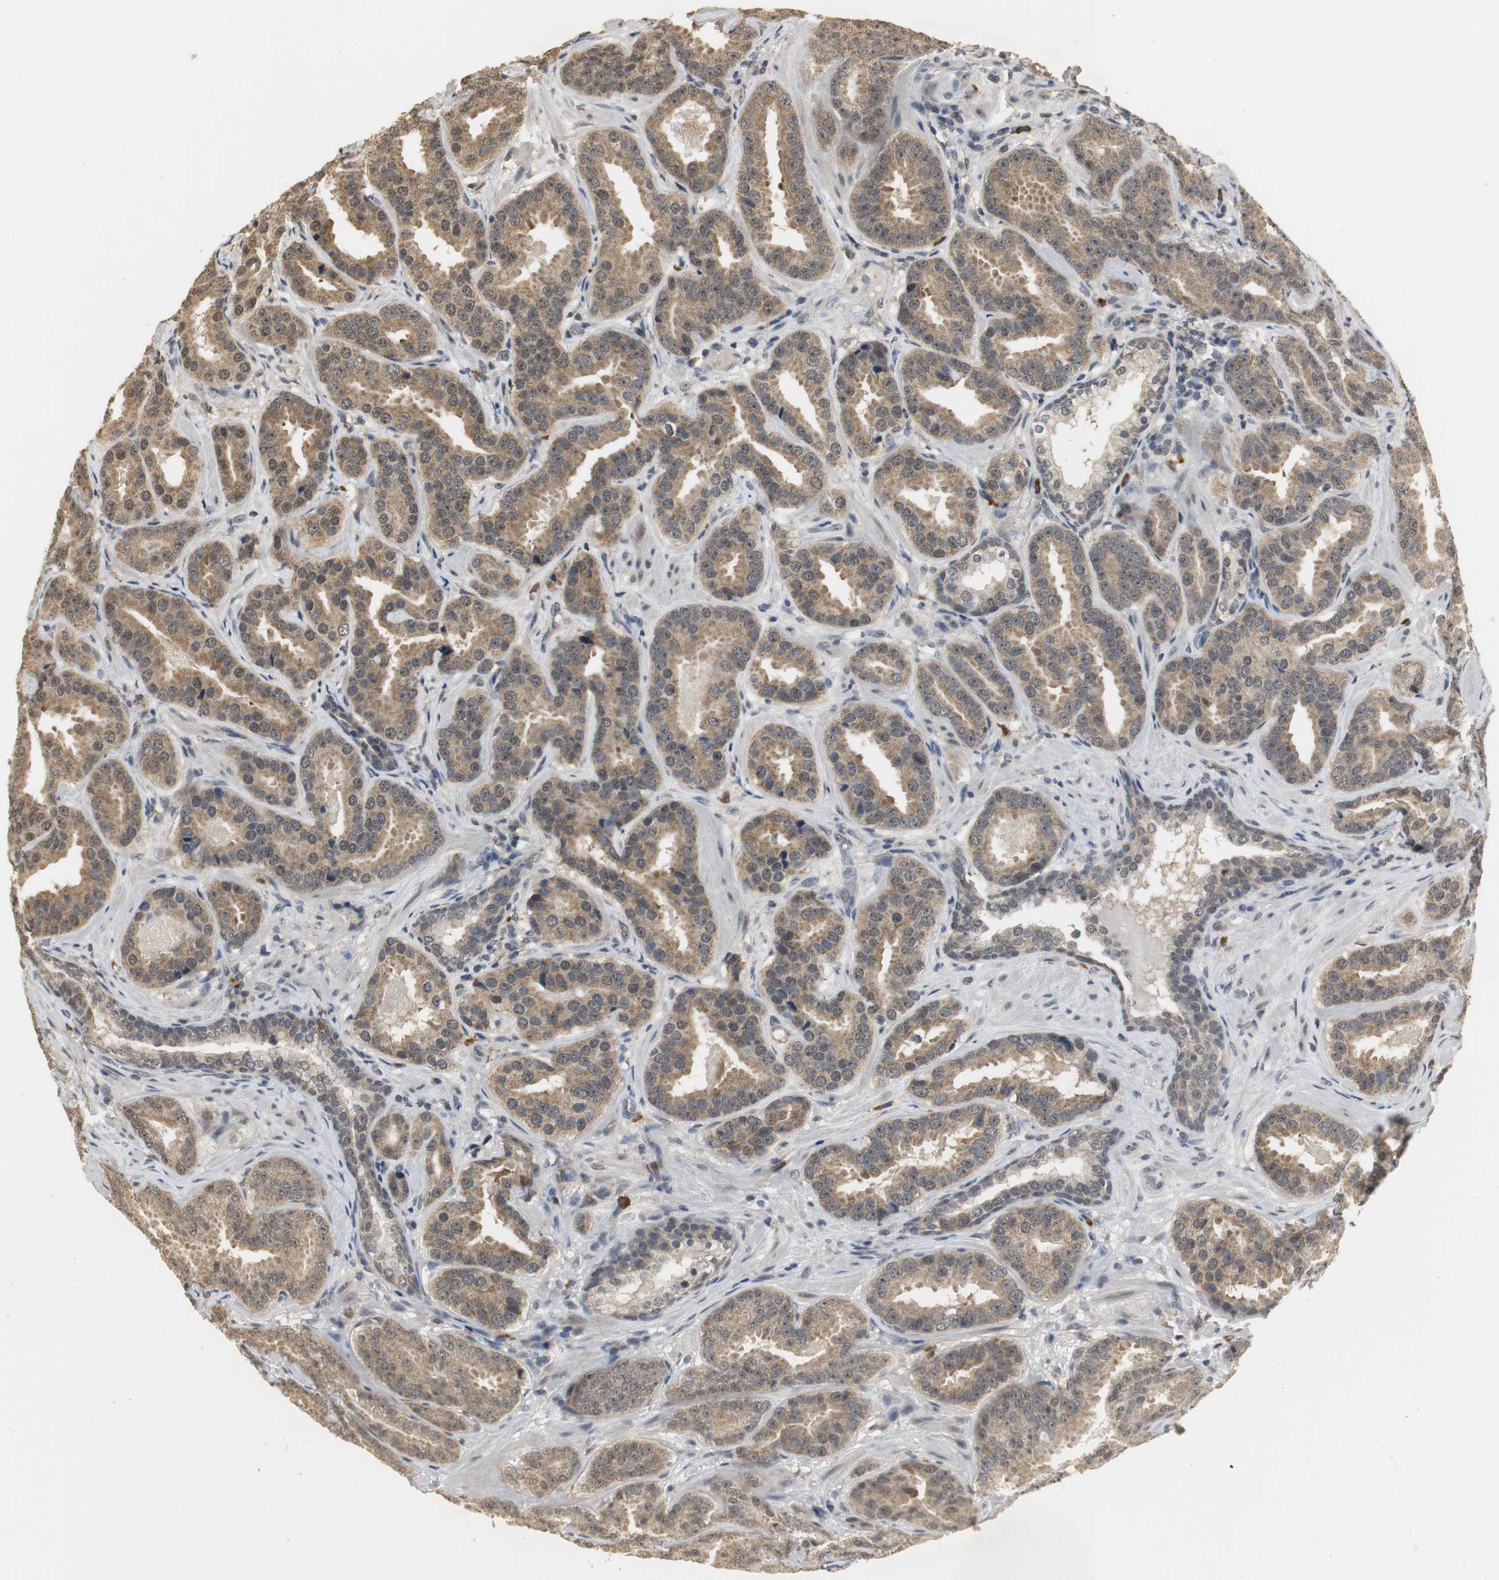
{"staining": {"intensity": "moderate", "quantity": ">75%", "location": "cytoplasmic/membranous"}, "tissue": "prostate cancer", "cell_type": "Tumor cells", "image_type": "cancer", "snomed": [{"axis": "morphology", "description": "Adenocarcinoma, Low grade"}, {"axis": "topography", "description": "Prostate"}], "caption": "Protein analysis of prostate cancer tissue demonstrates moderate cytoplasmic/membranous positivity in about >75% of tumor cells.", "gene": "ELOA", "patient": {"sex": "male", "age": 59}}